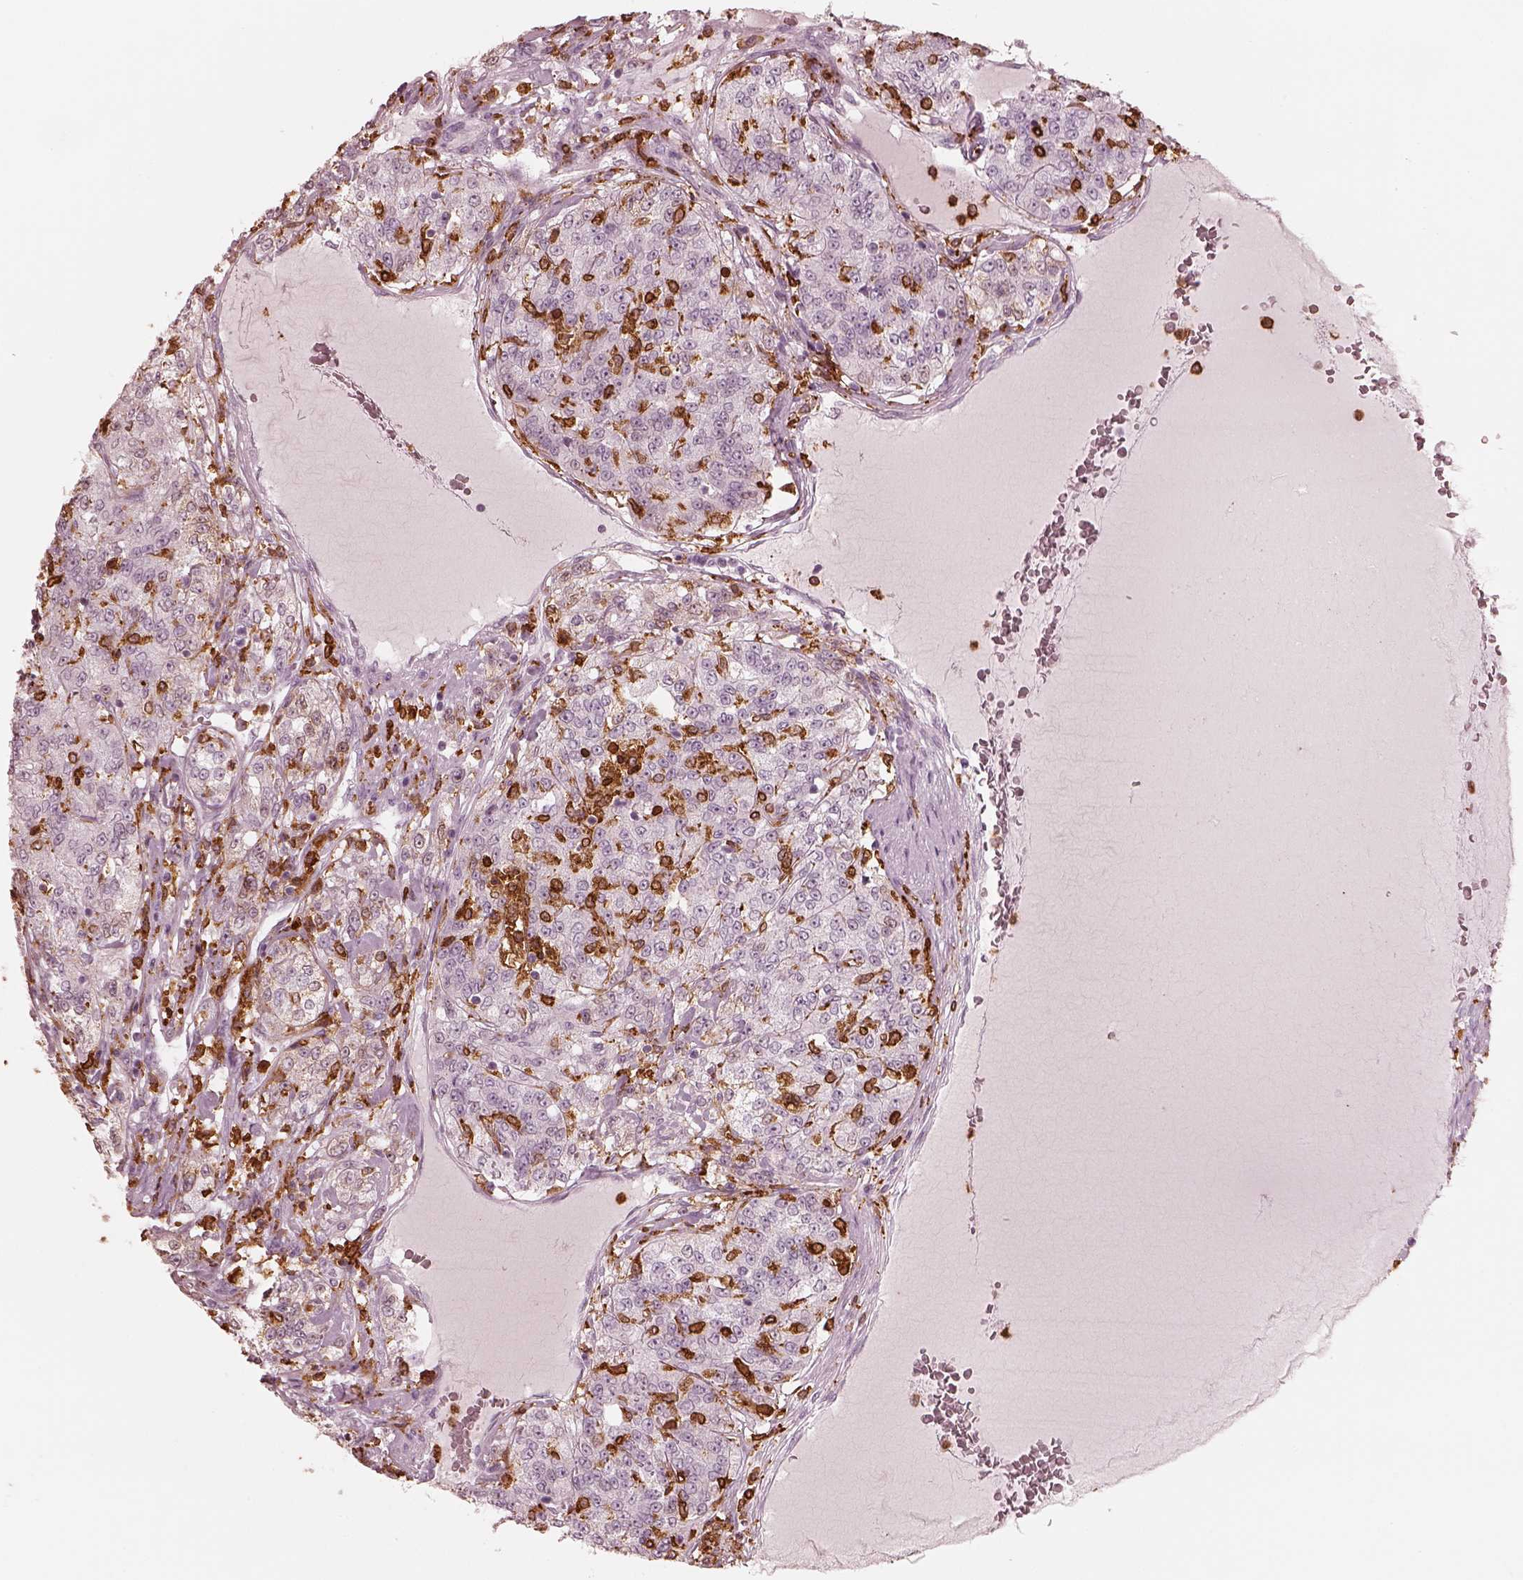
{"staining": {"intensity": "negative", "quantity": "none", "location": "none"}, "tissue": "renal cancer", "cell_type": "Tumor cells", "image_type": "cancer", "snomed": [{"axis": "morphology", "description": "Adenocarcinoma, NOS"}, {"axis": "topography", "description": "Kidney"}], "caption": "IHC histopathology image of renal adenocarcinoma stained for a protein (brown), which reveals no positivity in tumor cells. (DAB (3,3'-diaminobenzidine) IHC with hematoxylin counter stain).", "gene": "ALOX5", "patient": {"sex": "female", "age": 63}}